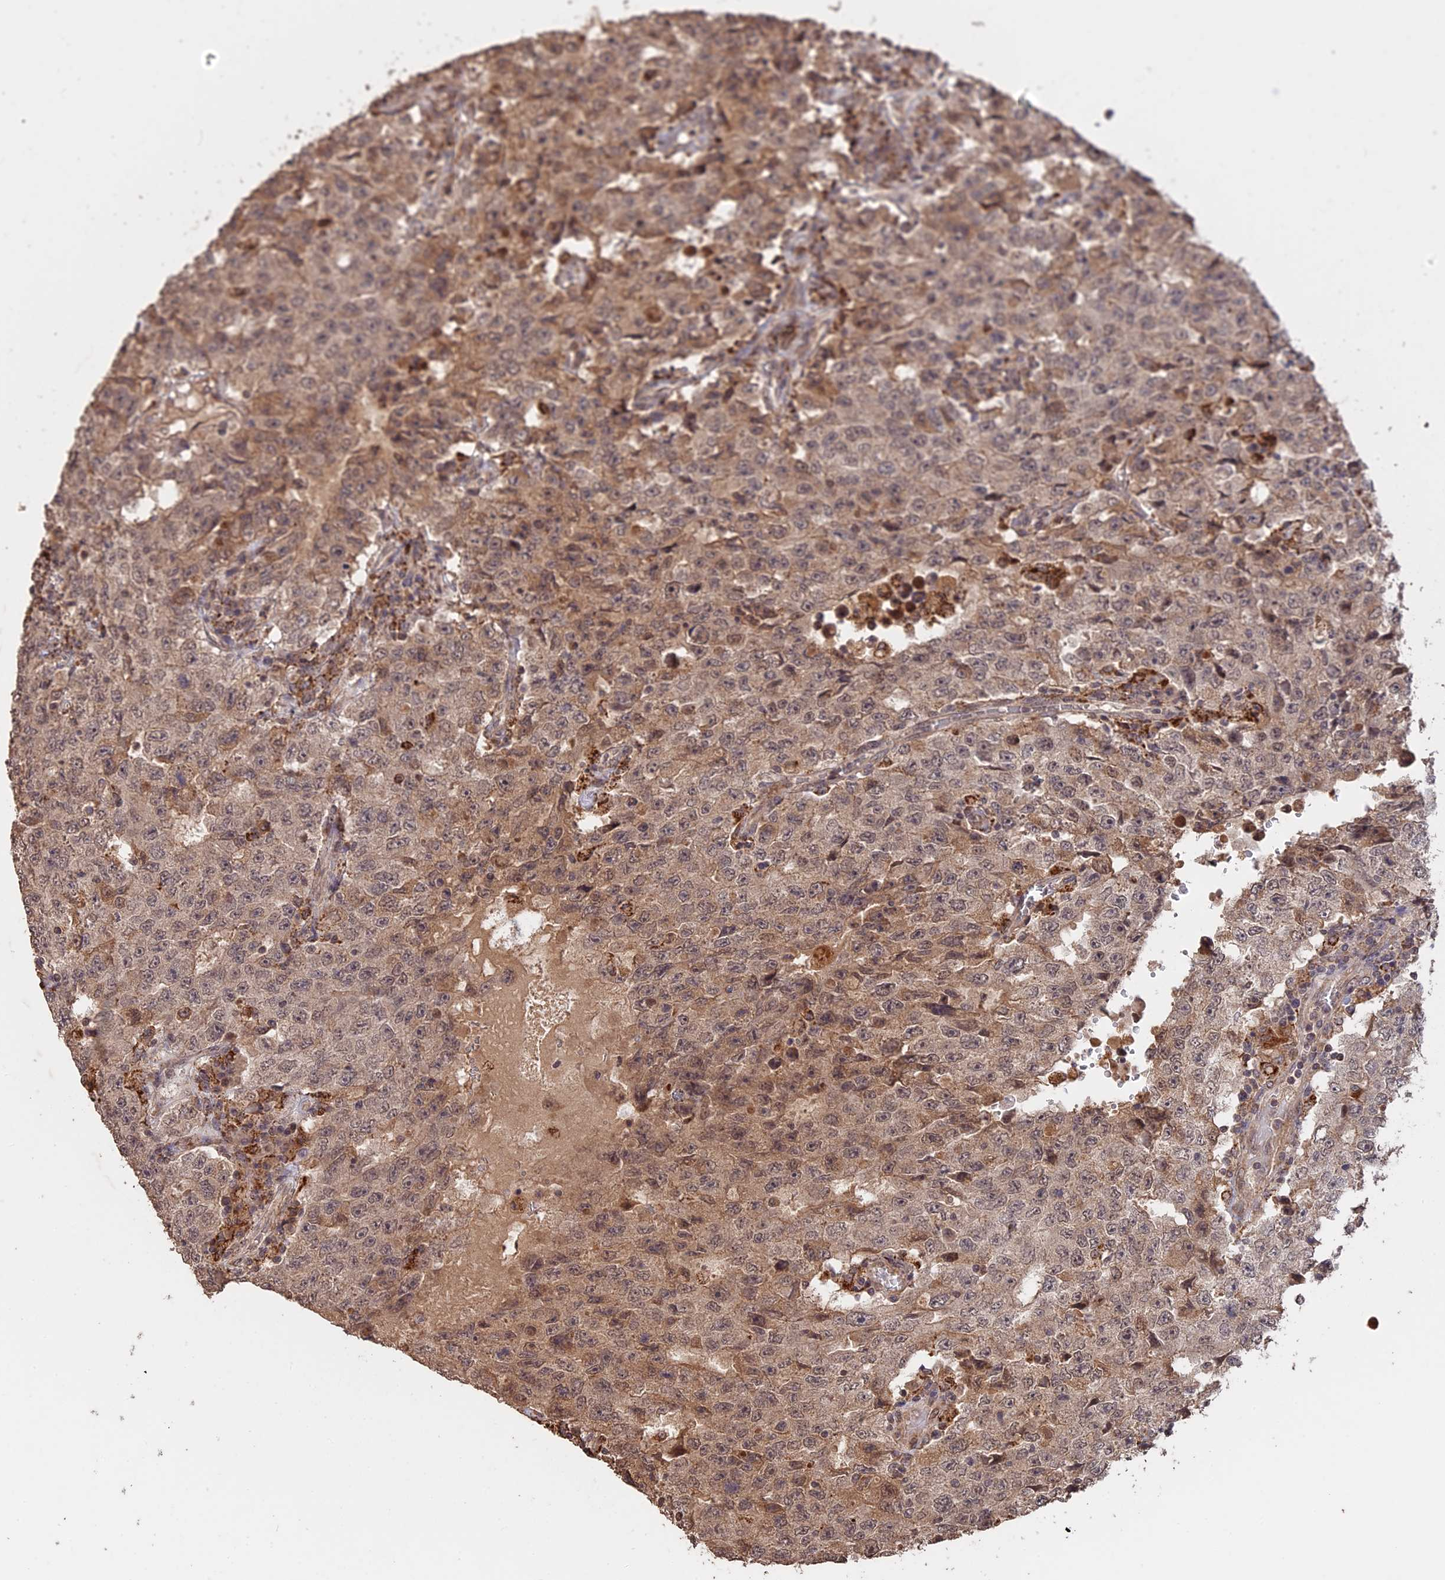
{"staining": {"intensity": "moderate", "quantity": ">75%", "location": "cytoplasmic/membranous,nuclear"}, "tissue": "testis cancer", "cell_type": "Tumor cells", "image_type": "cancer", "snomed": [{"axis": "morphology", "description": "Carcinoma, Embryonal, NOS"}, {"axis": "topography", "description": "Testis"}], "caption": "Human embryonal carcinoma (testis) stained with a protein marker reveals moderate staining in tumor cells.", "gene": "FAM210B", "patient": {"sex": "male", "age": 26}}